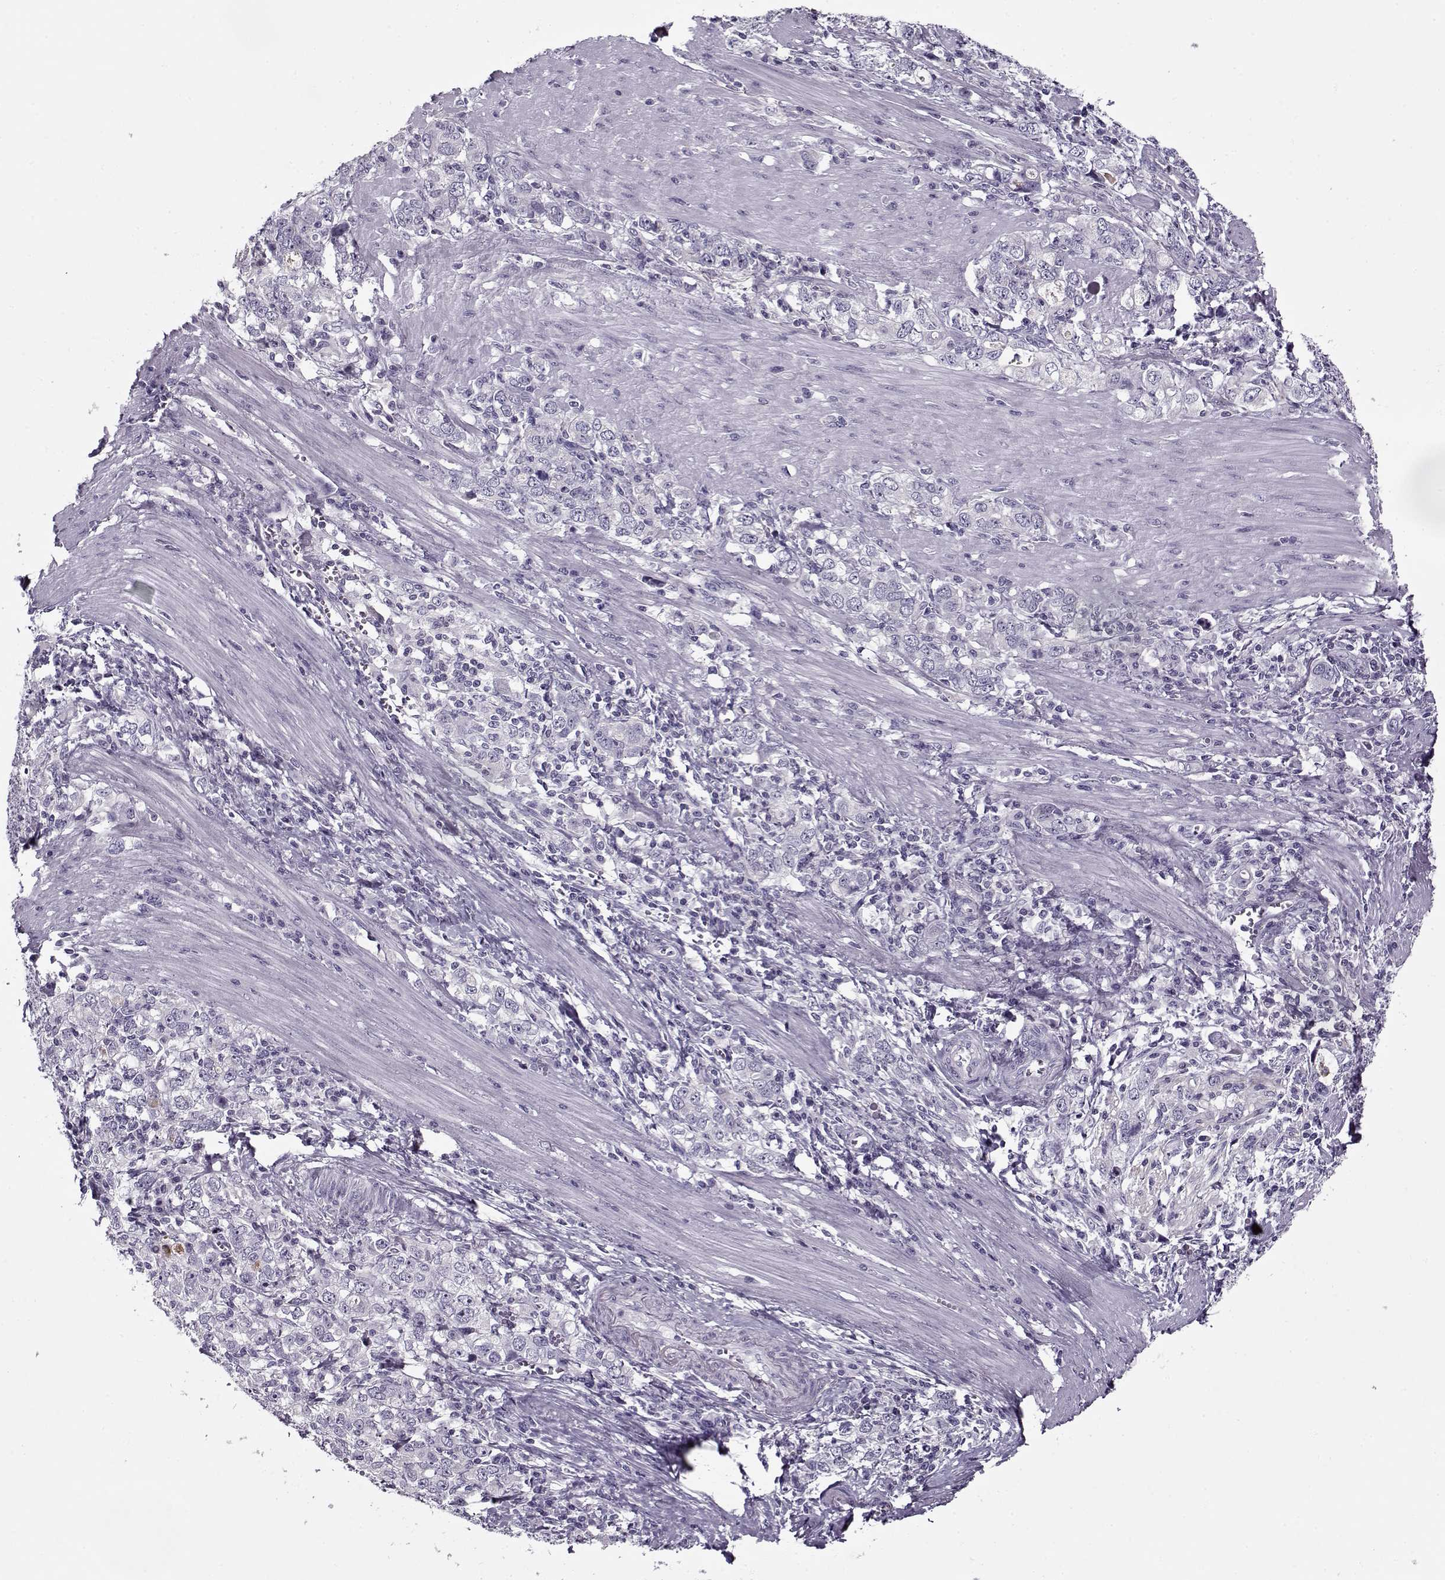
{"staining": {"intensity": "negative", "quantity": "none", "location": "none"}, "tissue": "stomach cancer", "cell_type": "Tumor cells", "image_type": "cancer", "snomed": [{"axis": "morphology", "description": "Adenocarcinoma, NOS"}, {"axis": "topography", "description": "Stomach, lower"}], "caption": "Tumor cells are negative for brown protein staining in stomach adenocarcinoma. The staining was performed using DAB to visualize the protein expression in brown, while the nuclei were stained in blue with hematoxylin (Magnification: 20x).", "gene": "PP2D1", "patient": {"sex": "female", "age": 72}}